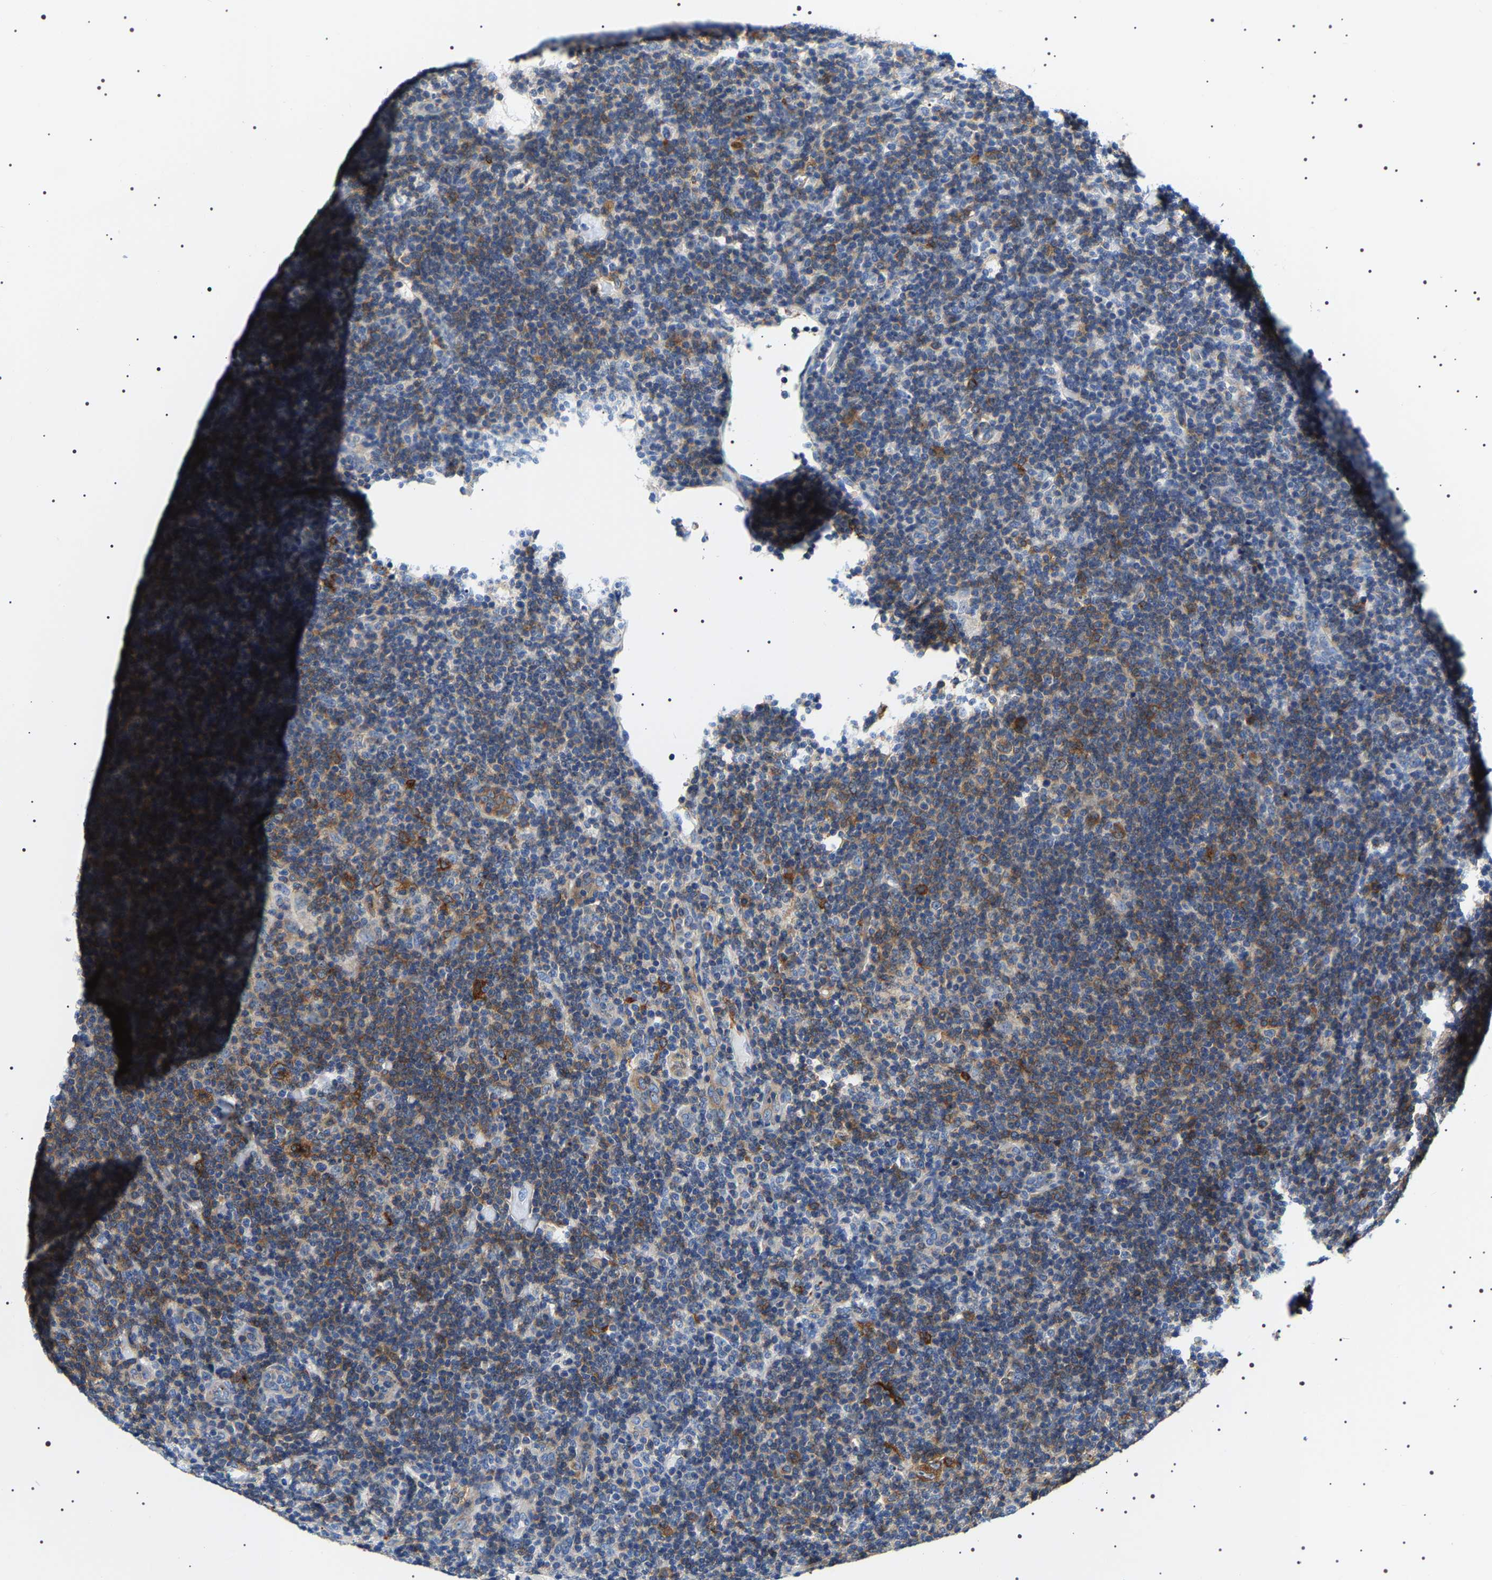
{"staining": {"intensity": "moderate", "quantity": ">75%", "location": "cytoplasmic/membranous"}, "tissue": "lymphoma", "cell_type": "Tumor cells", "image_type": "cancer", "snomed": [{"axis": "morphology", "description": "Hodgkin's disease, NOS"}, {"axis": "topography", "description": "Lymph node"}], "caption": "This is an image of immunohistochemistry staining of lymphoma, which shows moderate expression in the cytoplasmic/membranous of tumor cells.", "gene": "SQLE", "patient": {"sex": "female", "age": 57}}